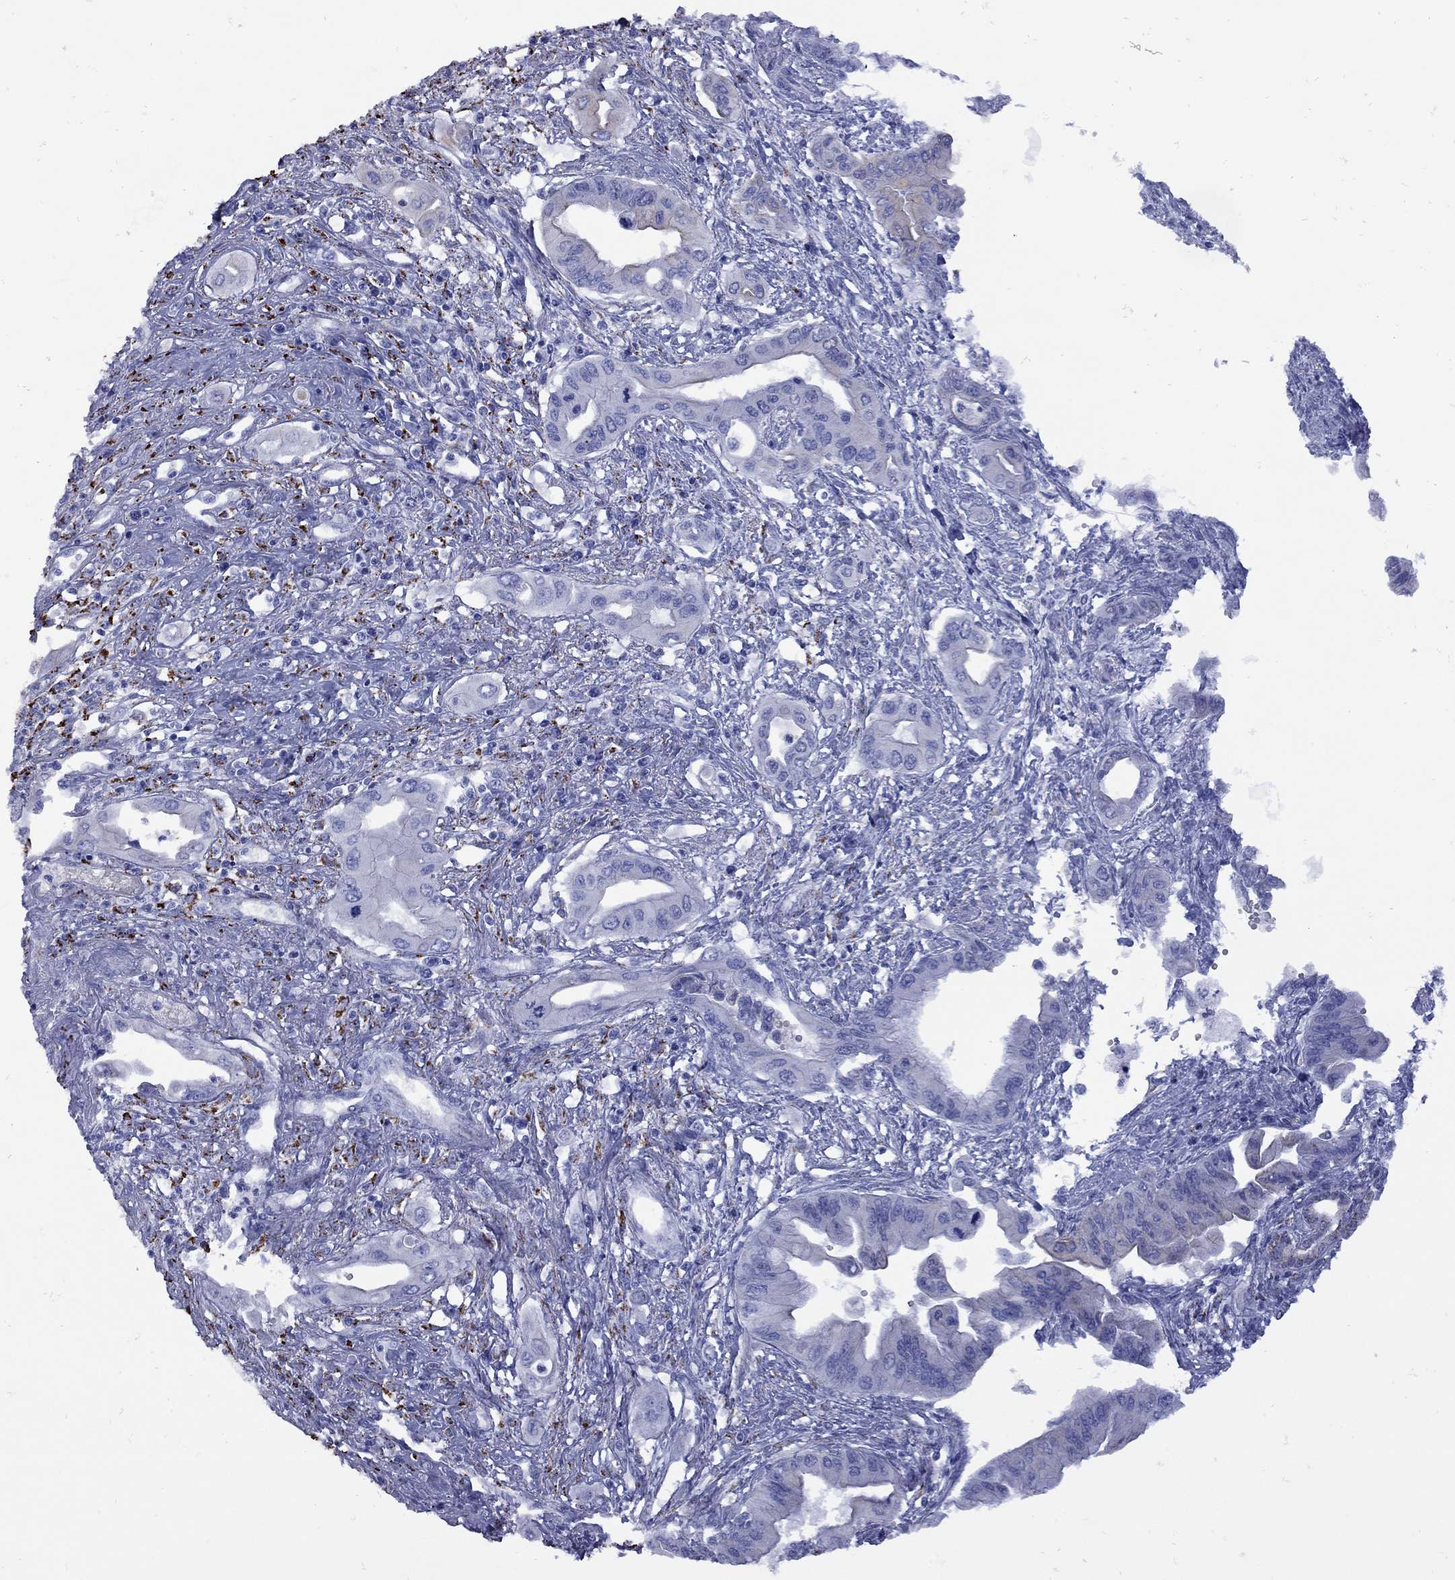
{"staining": {"intensity": "negative", "quantity": "none", "location": "none"}, "tissue": "pancreatic cancer", "cell_type": "Tumor cells", "image_type": "cancer", "snomed": [{"axis": "morphology", "description": "Adenocarcinoma, NOS"}, {"axis": "topography", "description": "Pancreas"}], "caption": "Photomicrograph shows no protein staining in tumor cells of pancreatic cancer (adenocarcinoma) tissue.", "gene": "SESTD1", "patient": {"sex": "female", "age": 62}}